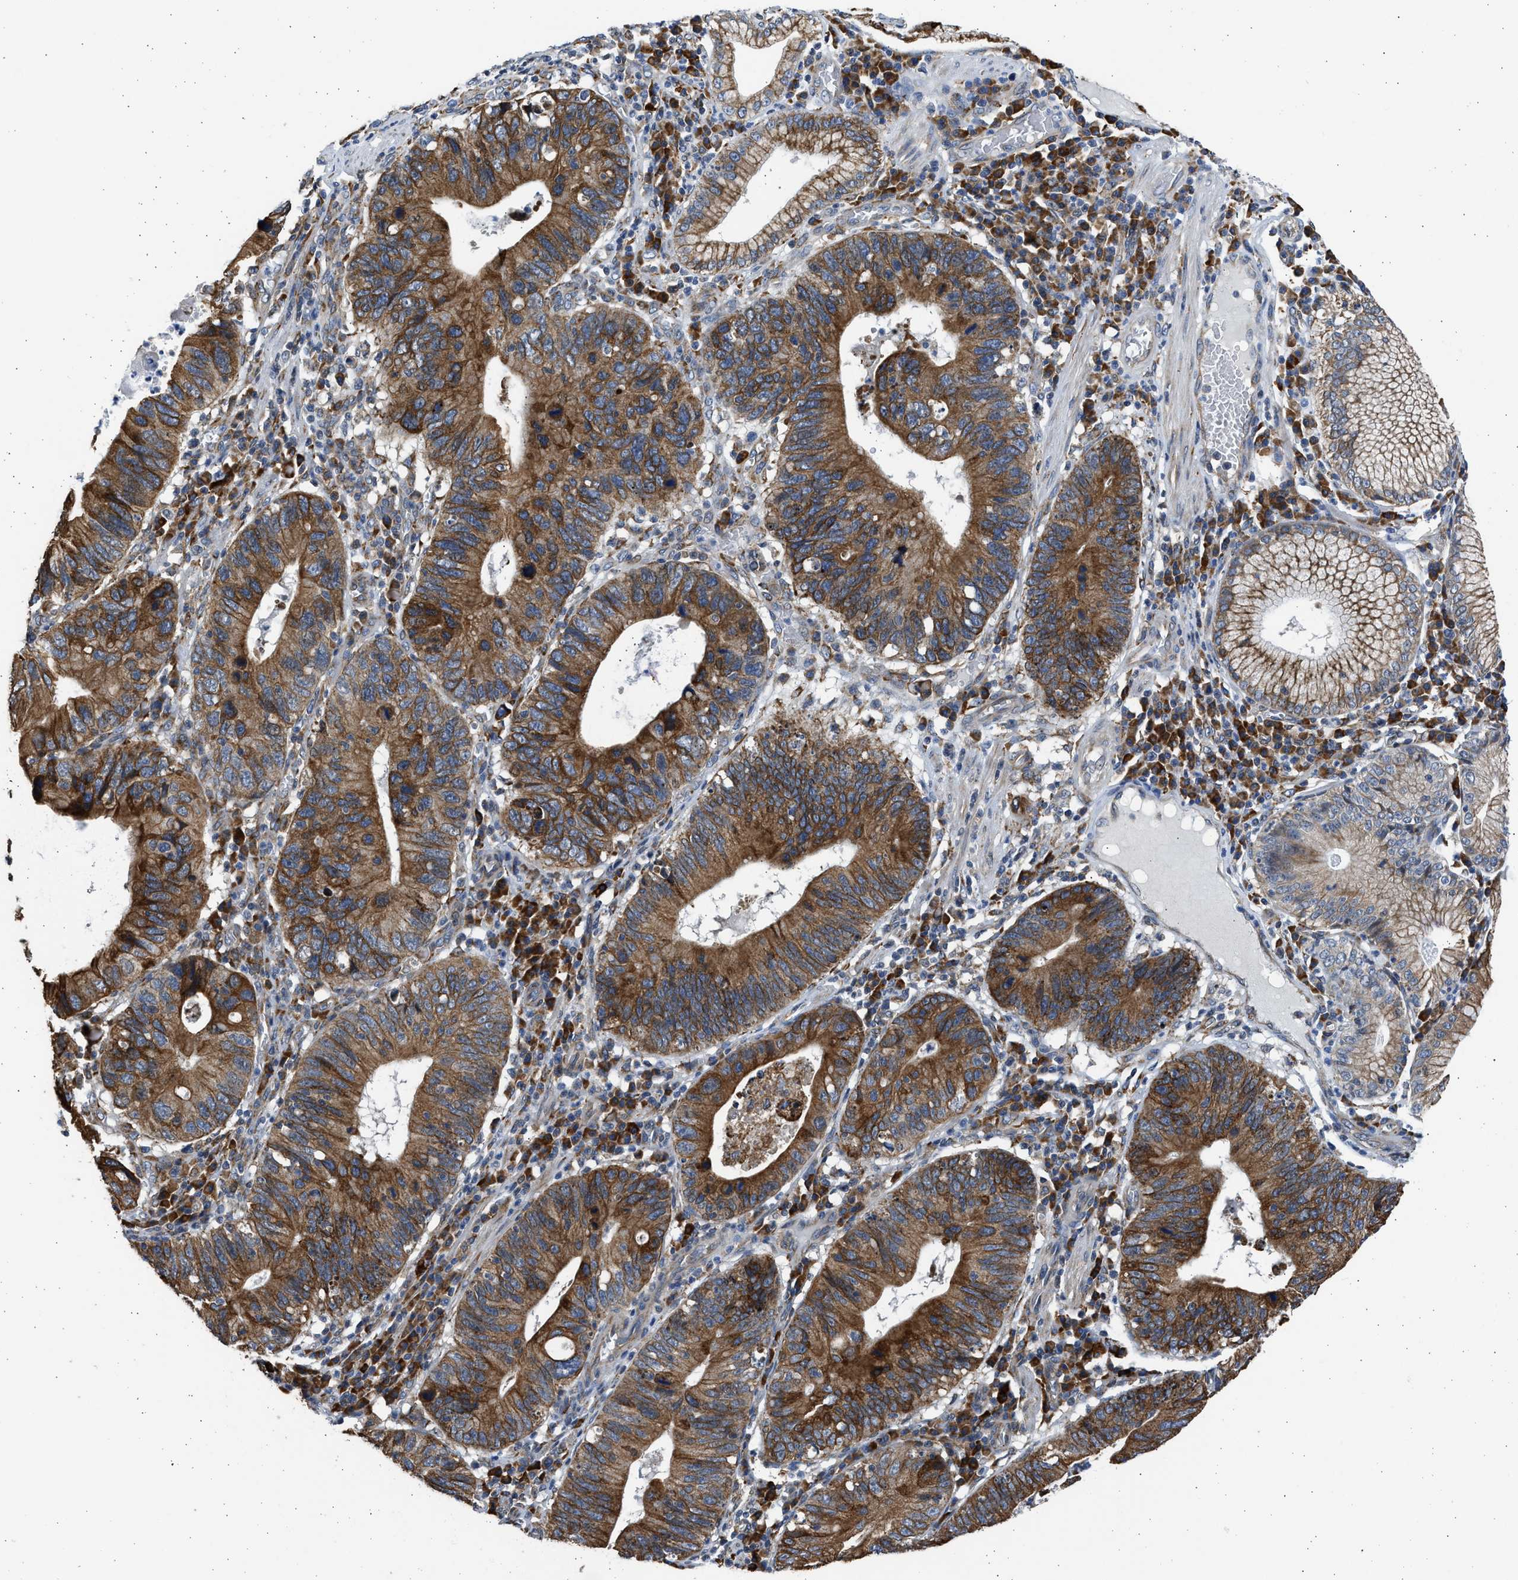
{"staining": {"intensity": "strong", "quantity": ">75%", "location": "cytoplasmic/membranous"}, "tissue": "stomach cancer", "cell_type": "Tumor cells", "image_type": "cancer", "snomed": [{"axis": "morphology", "description": "Adenocarcinoma, NOS"}, {"axis": "topography", "description": "Stomach"}], "caption": "DAB (3,3'-diaminobenzidine) immunohistochemical staining of stomach adenocarcinoma demonstrates strong cytoplasmic/membranous protein staining in approximately >75% of tumor cells.", "gene": "PLD2", "patient": {"sex": "male", "age": 59}}